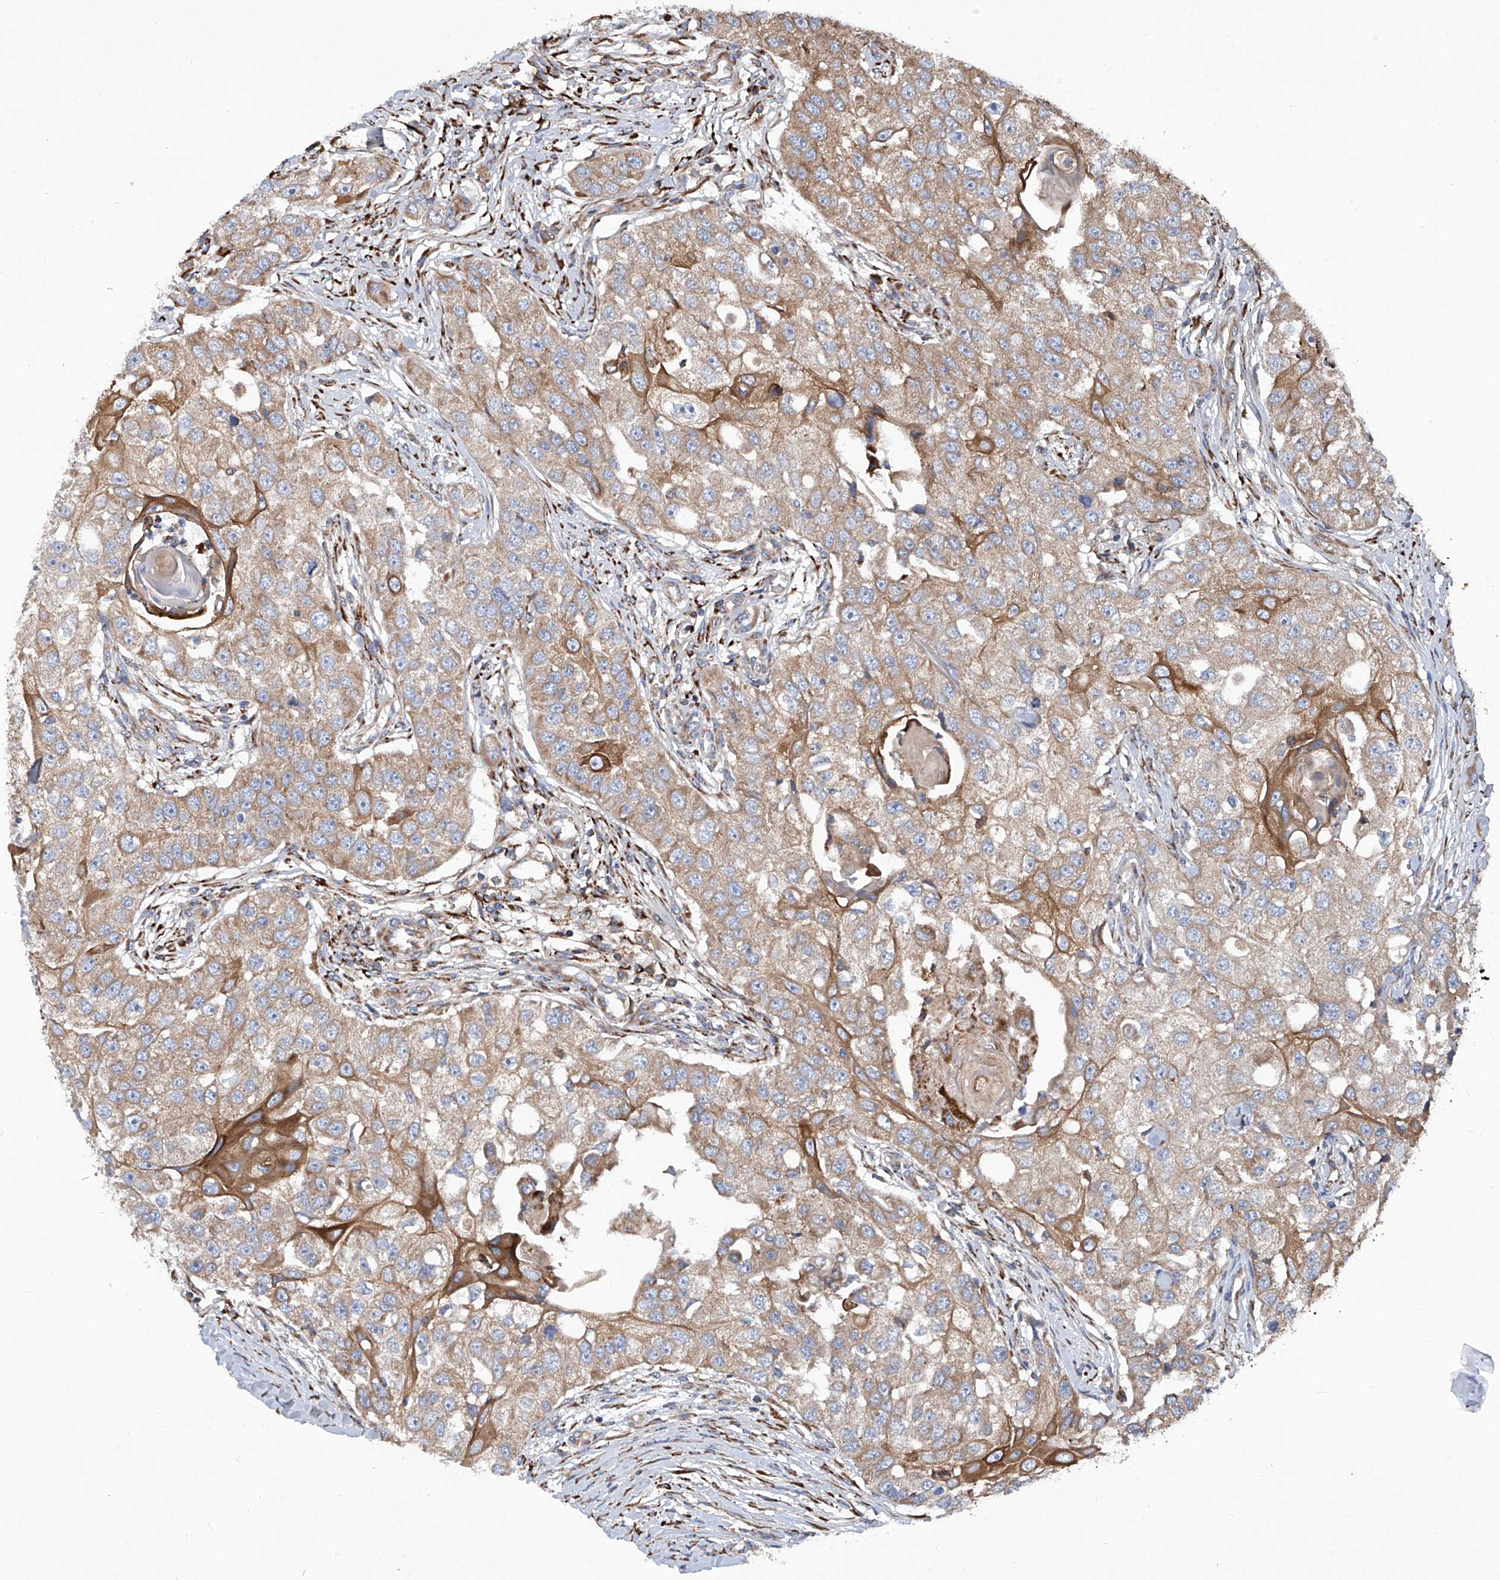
{"staining": {"intensity": "moderate", "quantity": "25%-75%", "location": "cytoplasmic/membranous"}, "tissue": "head and neck cancer", "cell_type": "Tumor cells", "image_type": "cancer", "snomed": [{"axis": "morphology", "description": "Normal tissue, NOS"}, {"axis": "morphology", "description": "Squamous cell carcinoma, NOS"}, {"axis": "topography", "description": "Skeletal muscle"}, {"axis": "topography", "description": "Head-Neck"}], "caption": "Head and neck cancer stained with immunohistochemistry (IHC) shows moderate cytoplasmic/membranous positivity in about 25%-75% of tumor cells. (Stains: DAB in brown, nuclei in blue, Microscopy: brightfield microscopy at high magnification).", "gene": "ASCC3", "patient": {"sex": "male", "age": 51}}